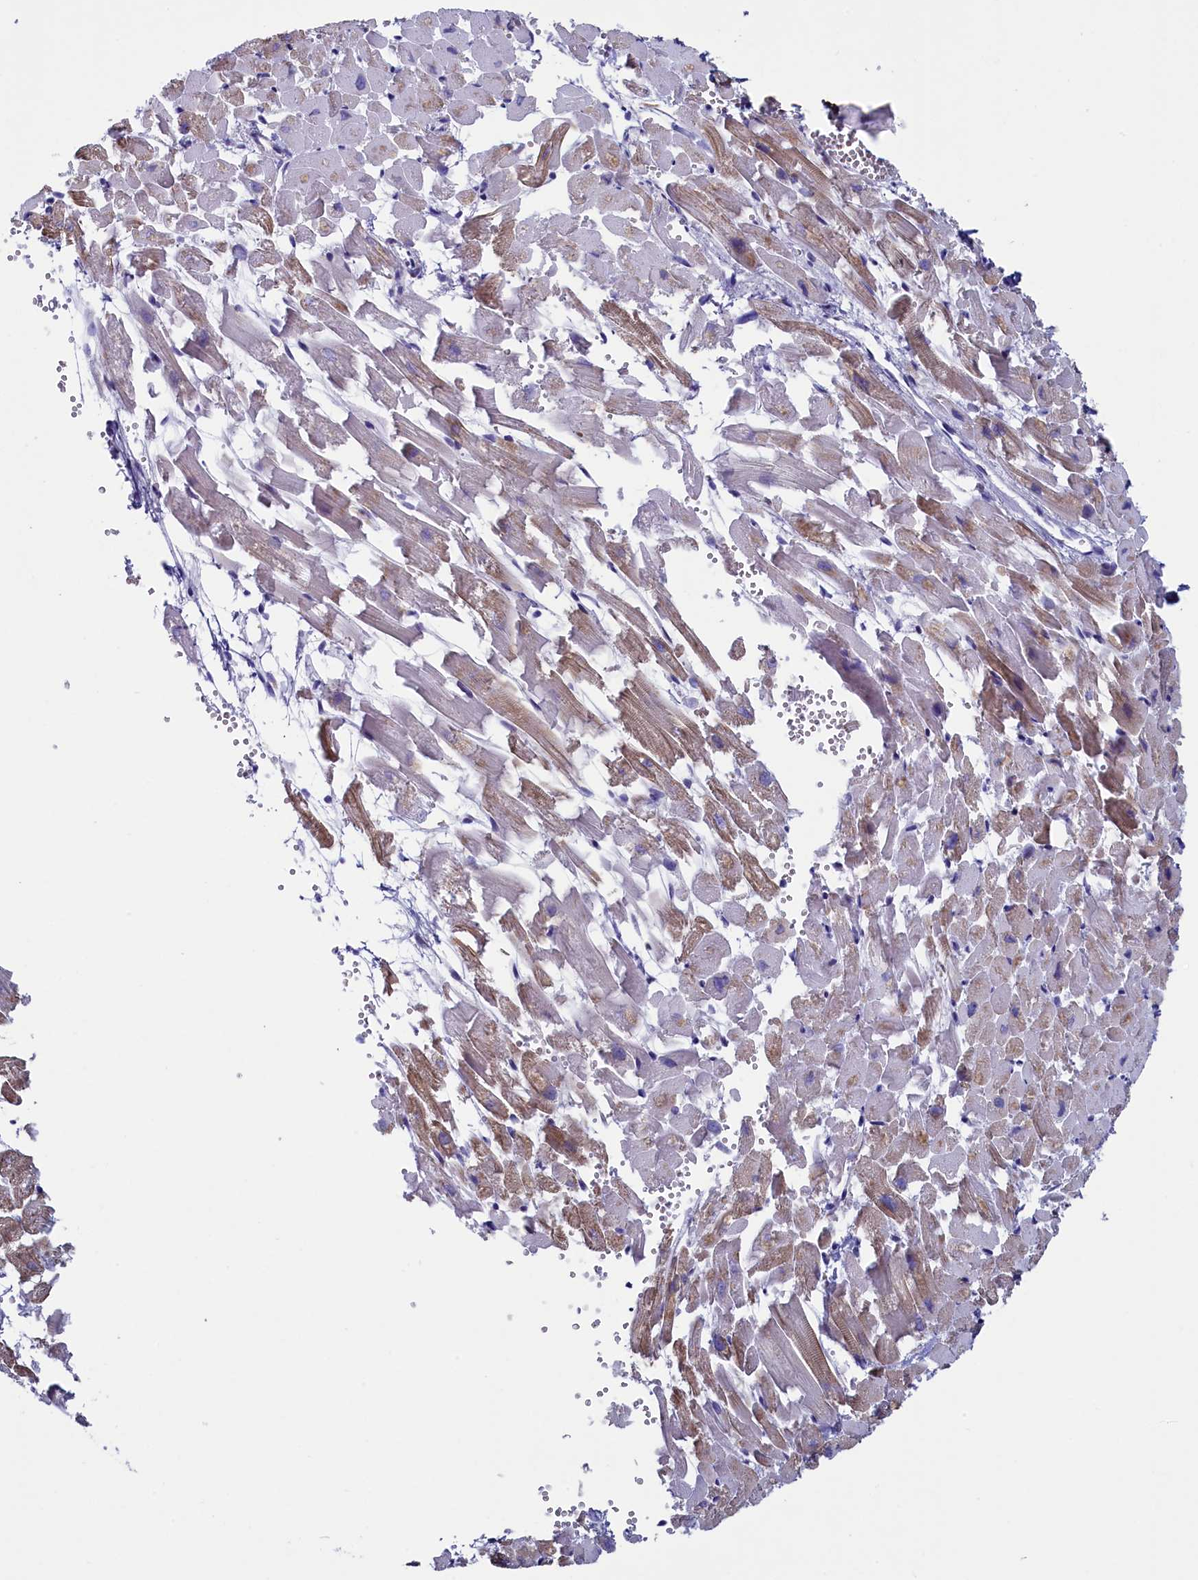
{"staining": {"intensity": "moderate", "quantity": "25%-75%", "location": "cytoplasmic/membranous"}, "tissue": "heart muscle", "cell_type": "Cardiomyocytes", "image_type": "normal", "snomed": [{"axis": "morphology", "description": "Normal tissue, NOS"}, {"axis": "topography", "description": "Heart"}], "caption": "Immunohistochemistry (IHC) (DAB) staining of normal human heart muscle exhibits moderate cytoplasmic/membranous protein positivity in about 25%-75% of cardiomyocytes. Nuclei are stained in blue.", "gene": "CIAPIN1", "patient": {"sex": "female", "age": 64}}